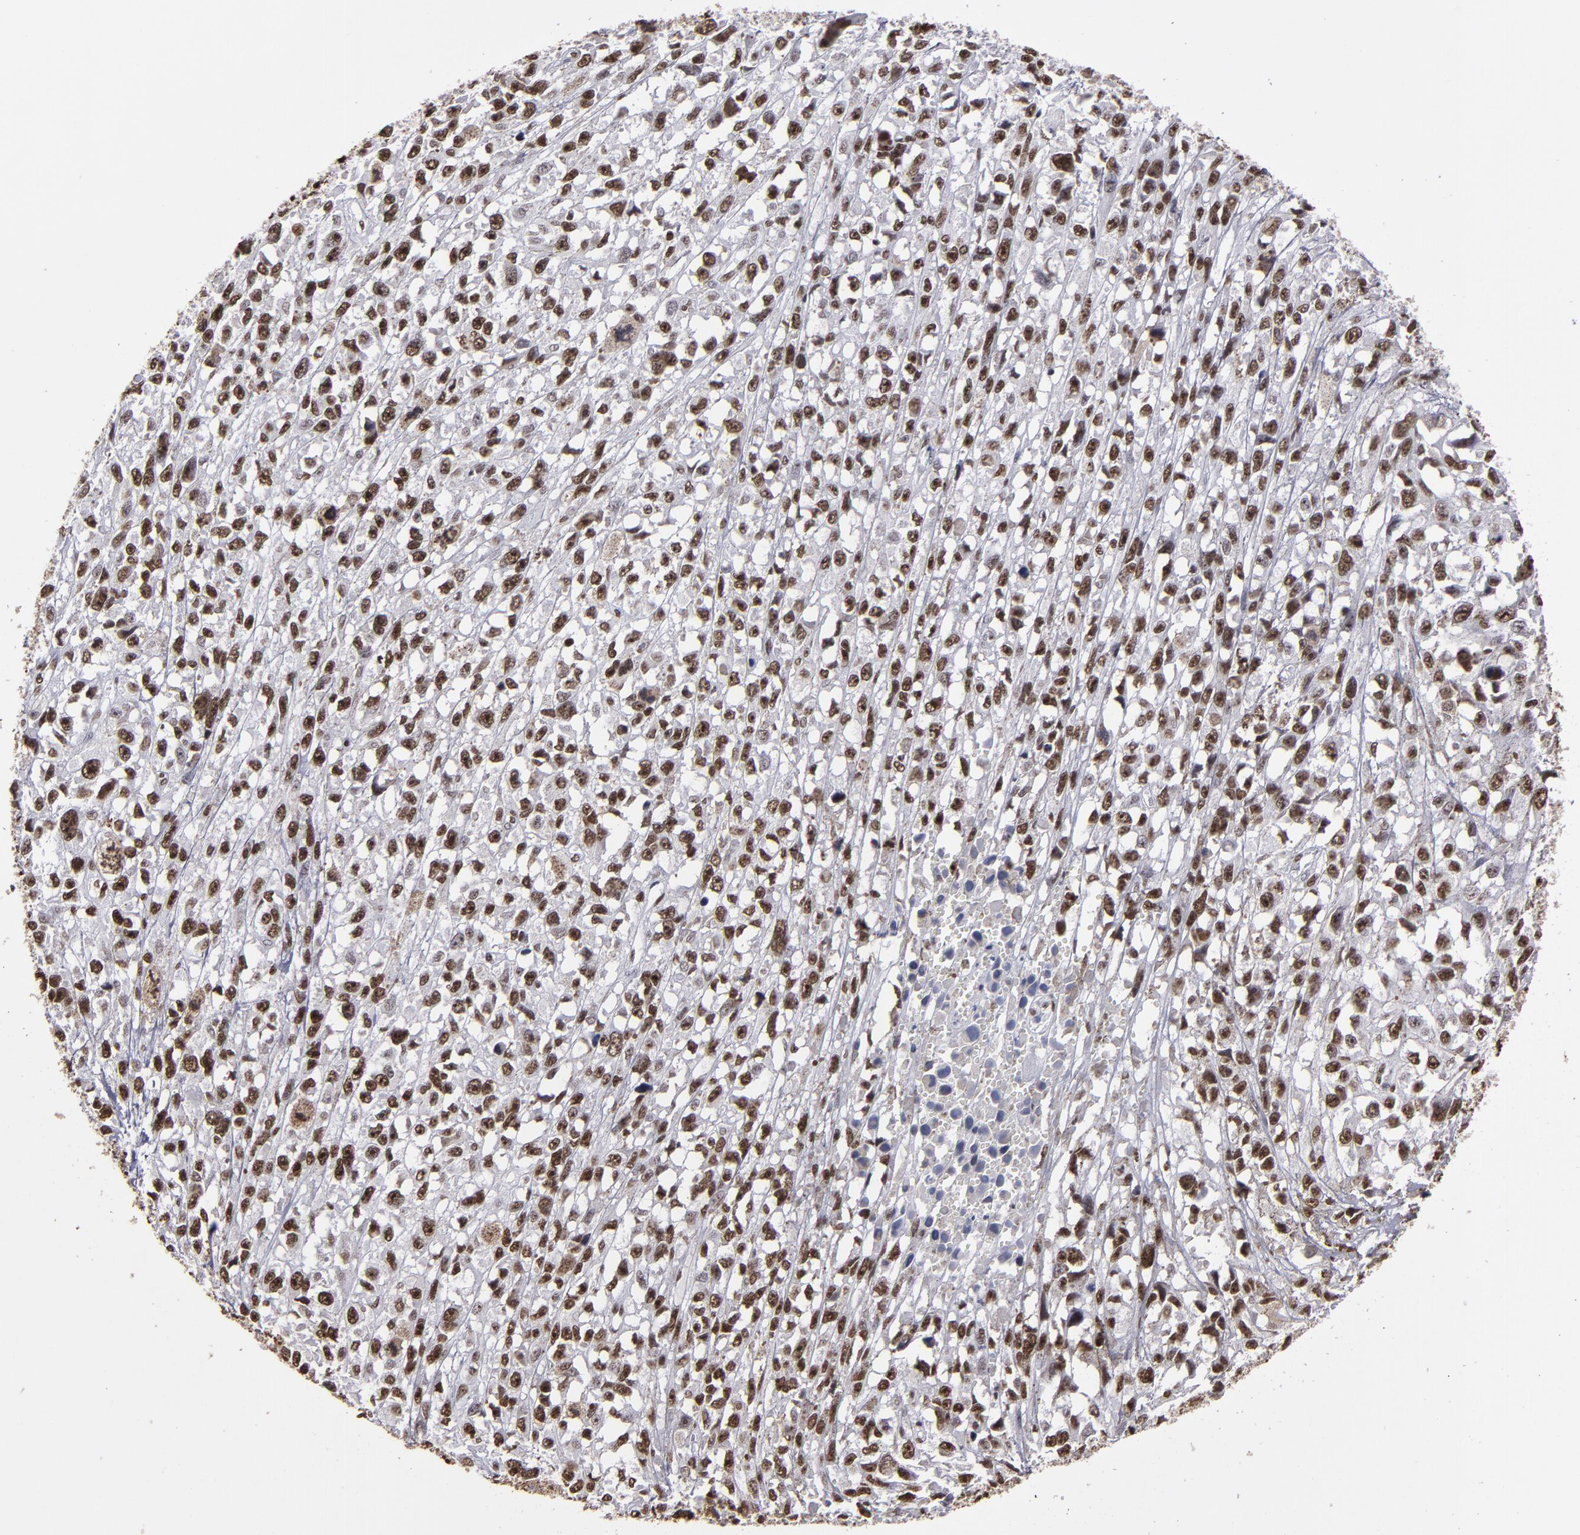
{"staining": {"intensity": "strong", "quantity": ">75%", "location": "nuclear"}, "tissue": "melanoma", "cell_type": "Tumor cells", "image_type": "cancer", "snomed": [{"axis": "morphology", "description": "Malignant melanoma, Metastatic site"}, {"axis": "topography", "description": "Lymph node"}], "caption": "Brown immunohistochemical staining in malignant melanoma (metastatic site) exhibits strong nuclear expression in about >75% of tumor cells.", "gene": "HNRNPA2B1", "patient": {"sex": "male", "age": 59}}